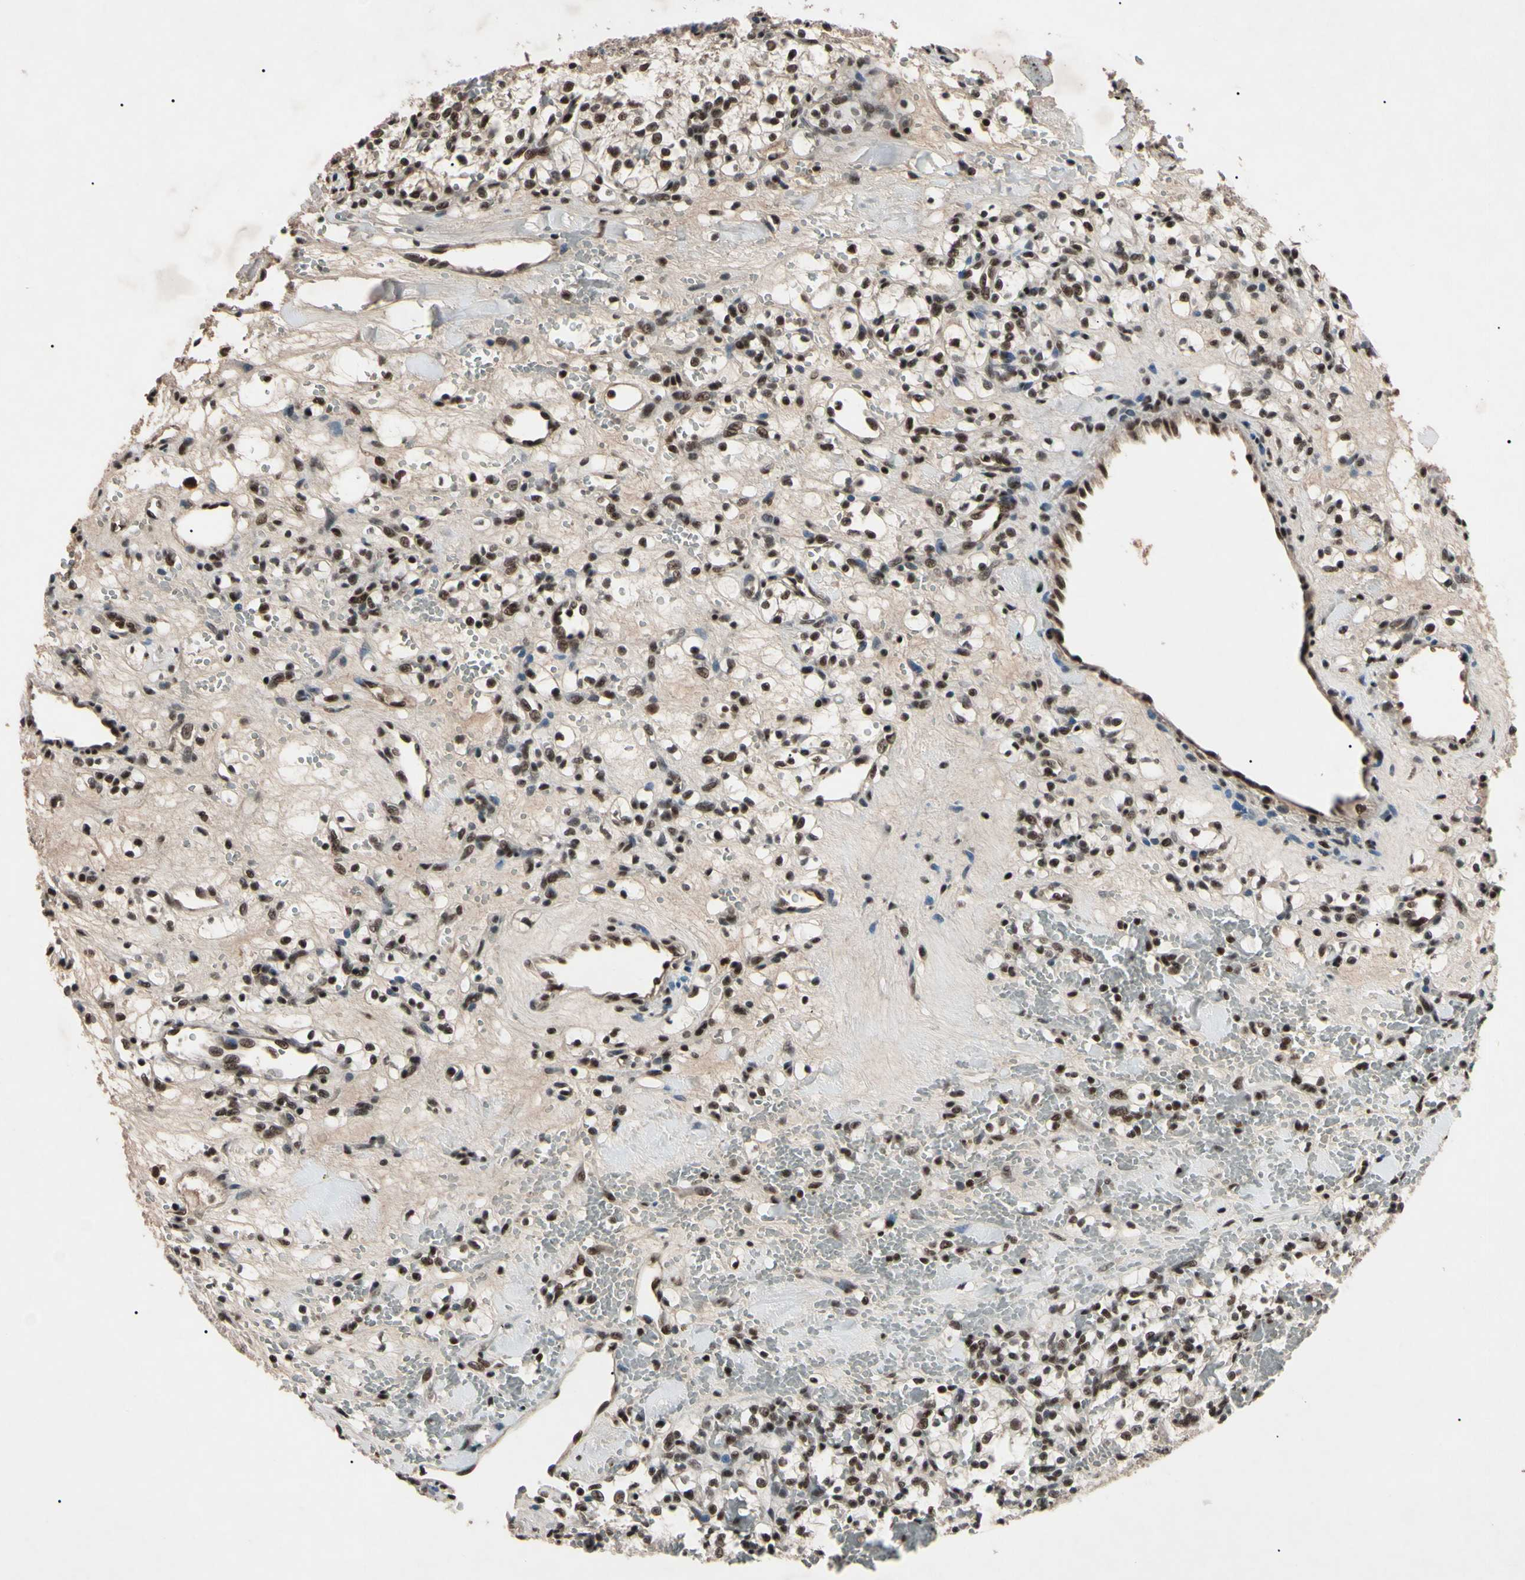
{"staining": {"intensity": "moderate", "quantity": ">75%", "location": "nuclear"}, "tissue": "renal cancer", "cell_type": "Tumor cells", "image_type": "cancer", "snomed": [{"axis": "morphology", "description": "Adenocarcinoma, NOS"}, {"axis": "topography", "description": "Kidney"}], "caption": "Human adenocarcinoma (renal) stained with a brown dye reveals moderate nuclear positive positivity in about >75% of tumor cells.", "gene": "YY1", "patient": {"sex": "female", "age": 60}}